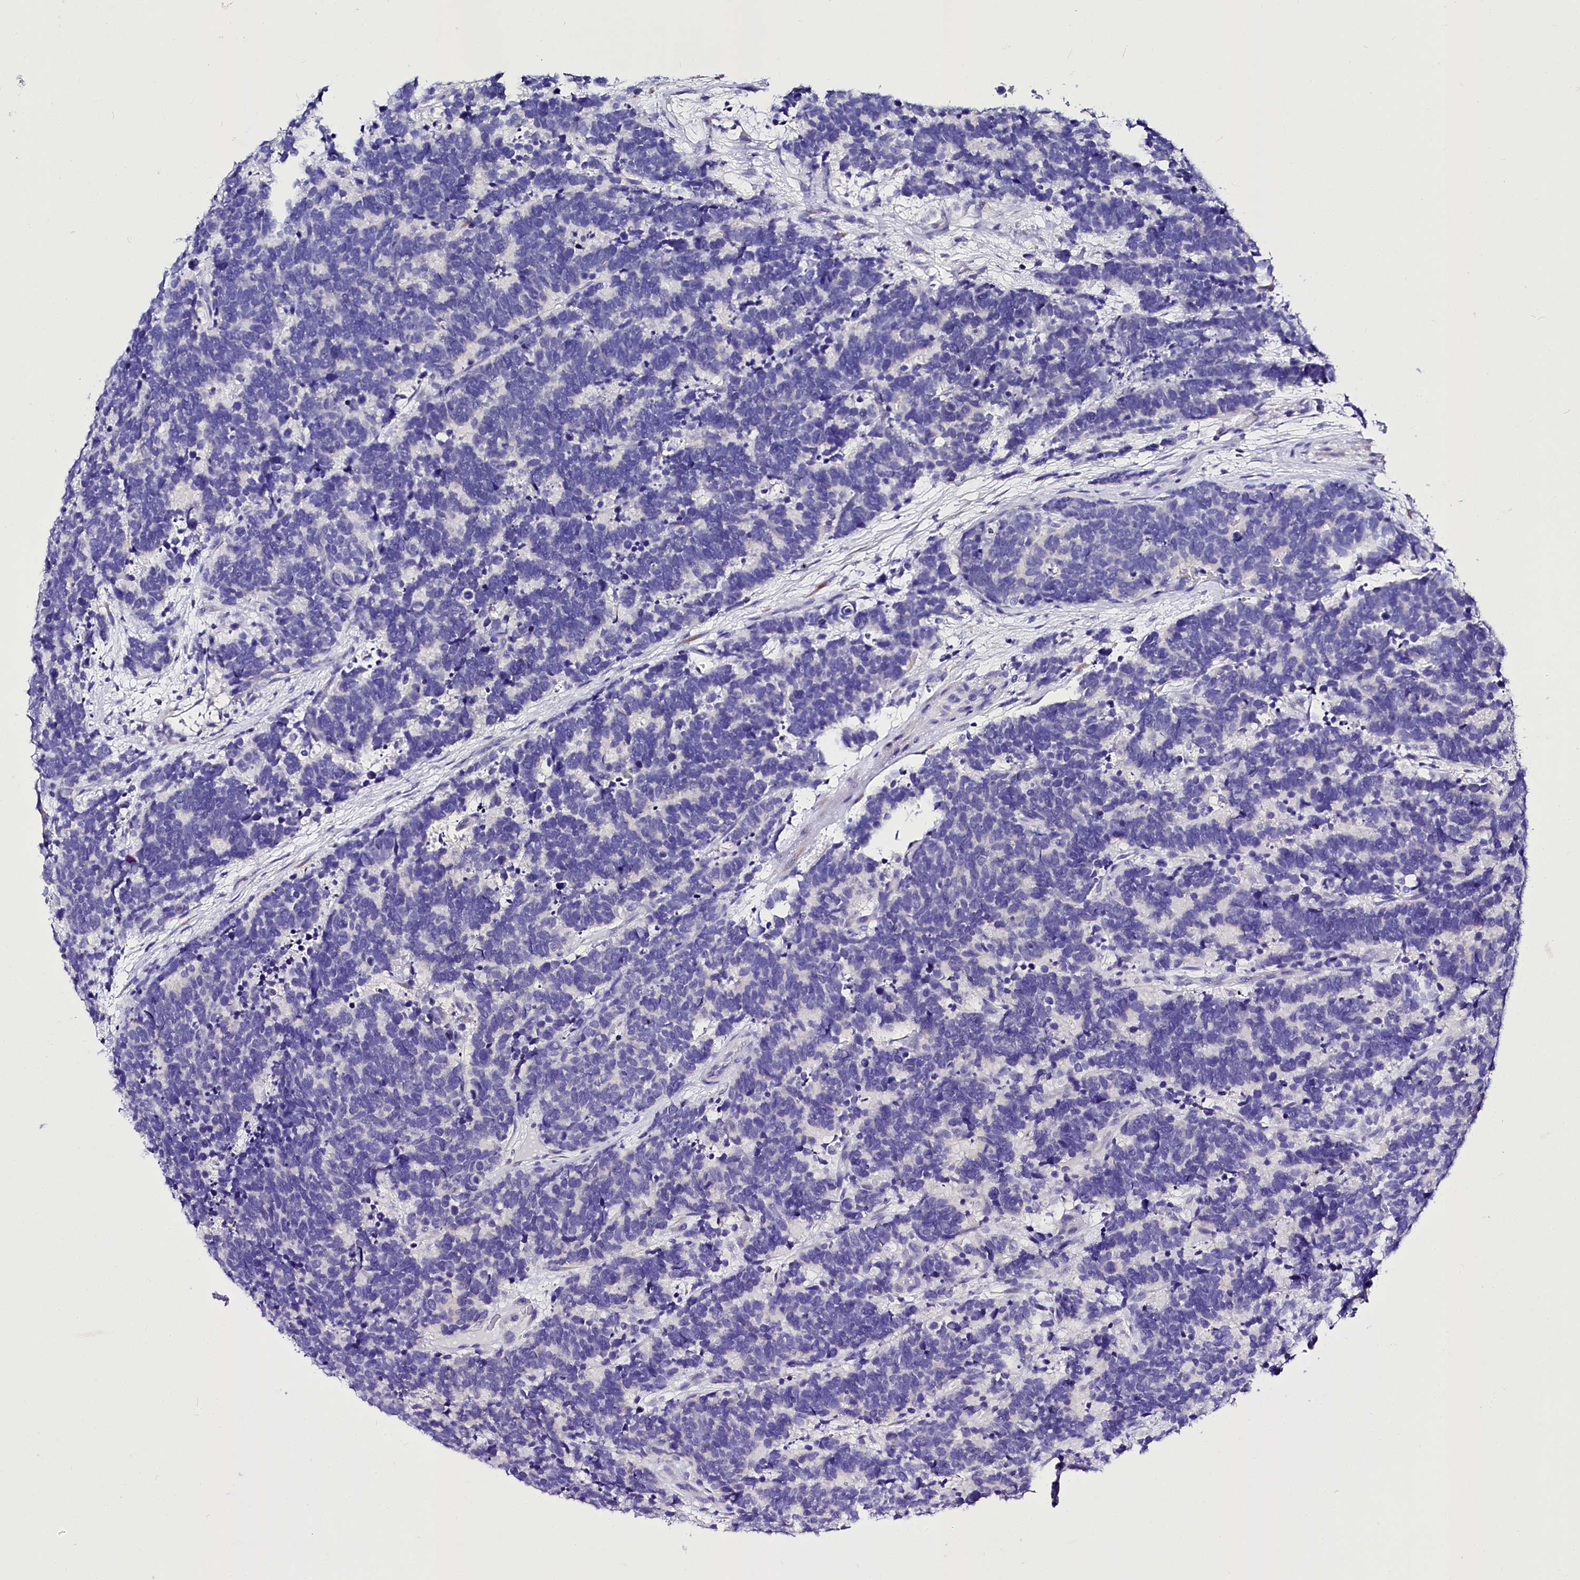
{"staining": {"intensity": "negative", "quantity": "none", "location": "none"}, "tissue": "carcinoid", "cell_type": "Tumor cells", "image_type": "cancer", "snomed": [{"axis": "morphology", "description": "Carcinoma, NOS"}, {"axis": "morphology", "description": "Carcinoid, malignant, NOS"}, {"axis": "topography", "description": "Urinary bladder"}], "caption": "DAB (3,3'-diaminobenzidine) immunohistochemical staining of human carcinoid exhibits no significant positivity in tumor cells.", "gene": "A2ML1", "patient": {"sex": "male", "age": 57}}